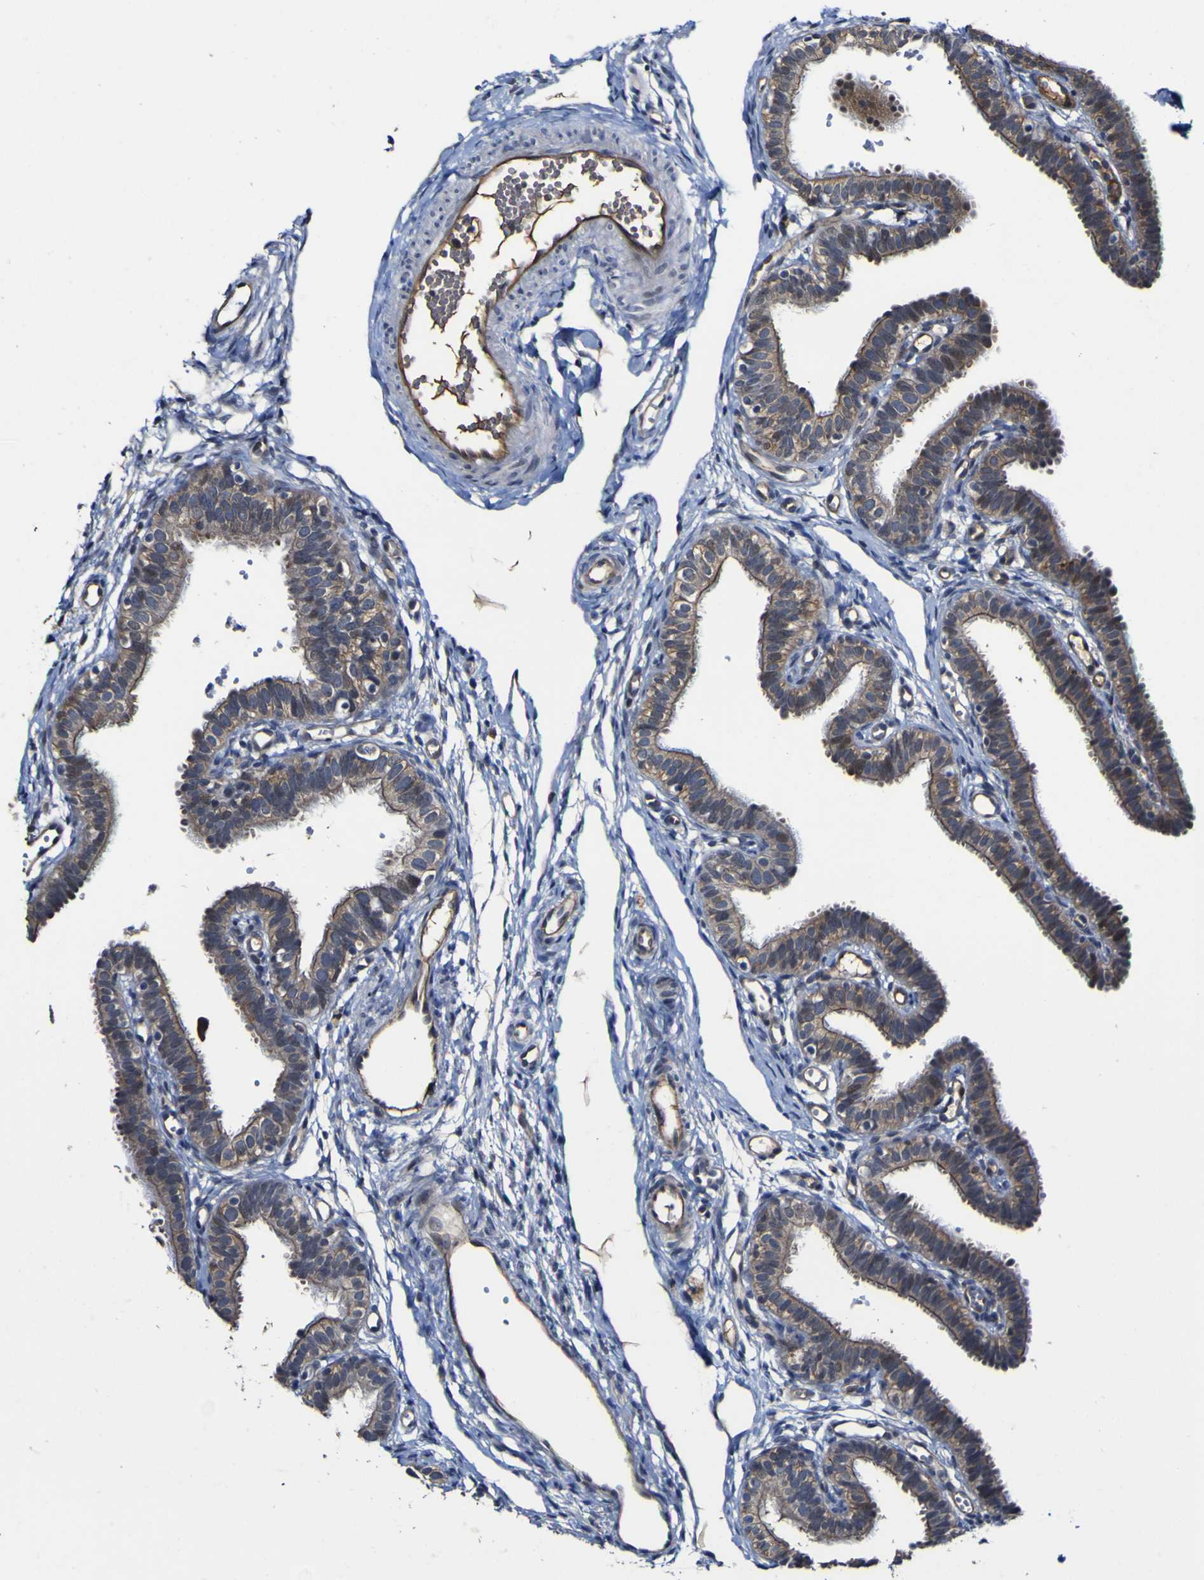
{"staining": {"intensity": "moderate", "quantity": ">75%", "location": "cytoplasmic/membranous"}, "tissue": "fallopian tube", "cell_type": "Glandular cells", "image_type": "normal", "snomed": [{"axis": "morphology", "description": "Normal tissue, NOS"}, {"axis": "topography", "description": "Fallopian tube"}, {"axis": "topography", "description": "Placenta"}], "caption": "A brown stain shows moderate cytoplasmic/membranous positivity of a protein in glandular cells of benign human fallopian tube.", "gene": "CCL2", "patient": {"sex": "female", "age": 34}}